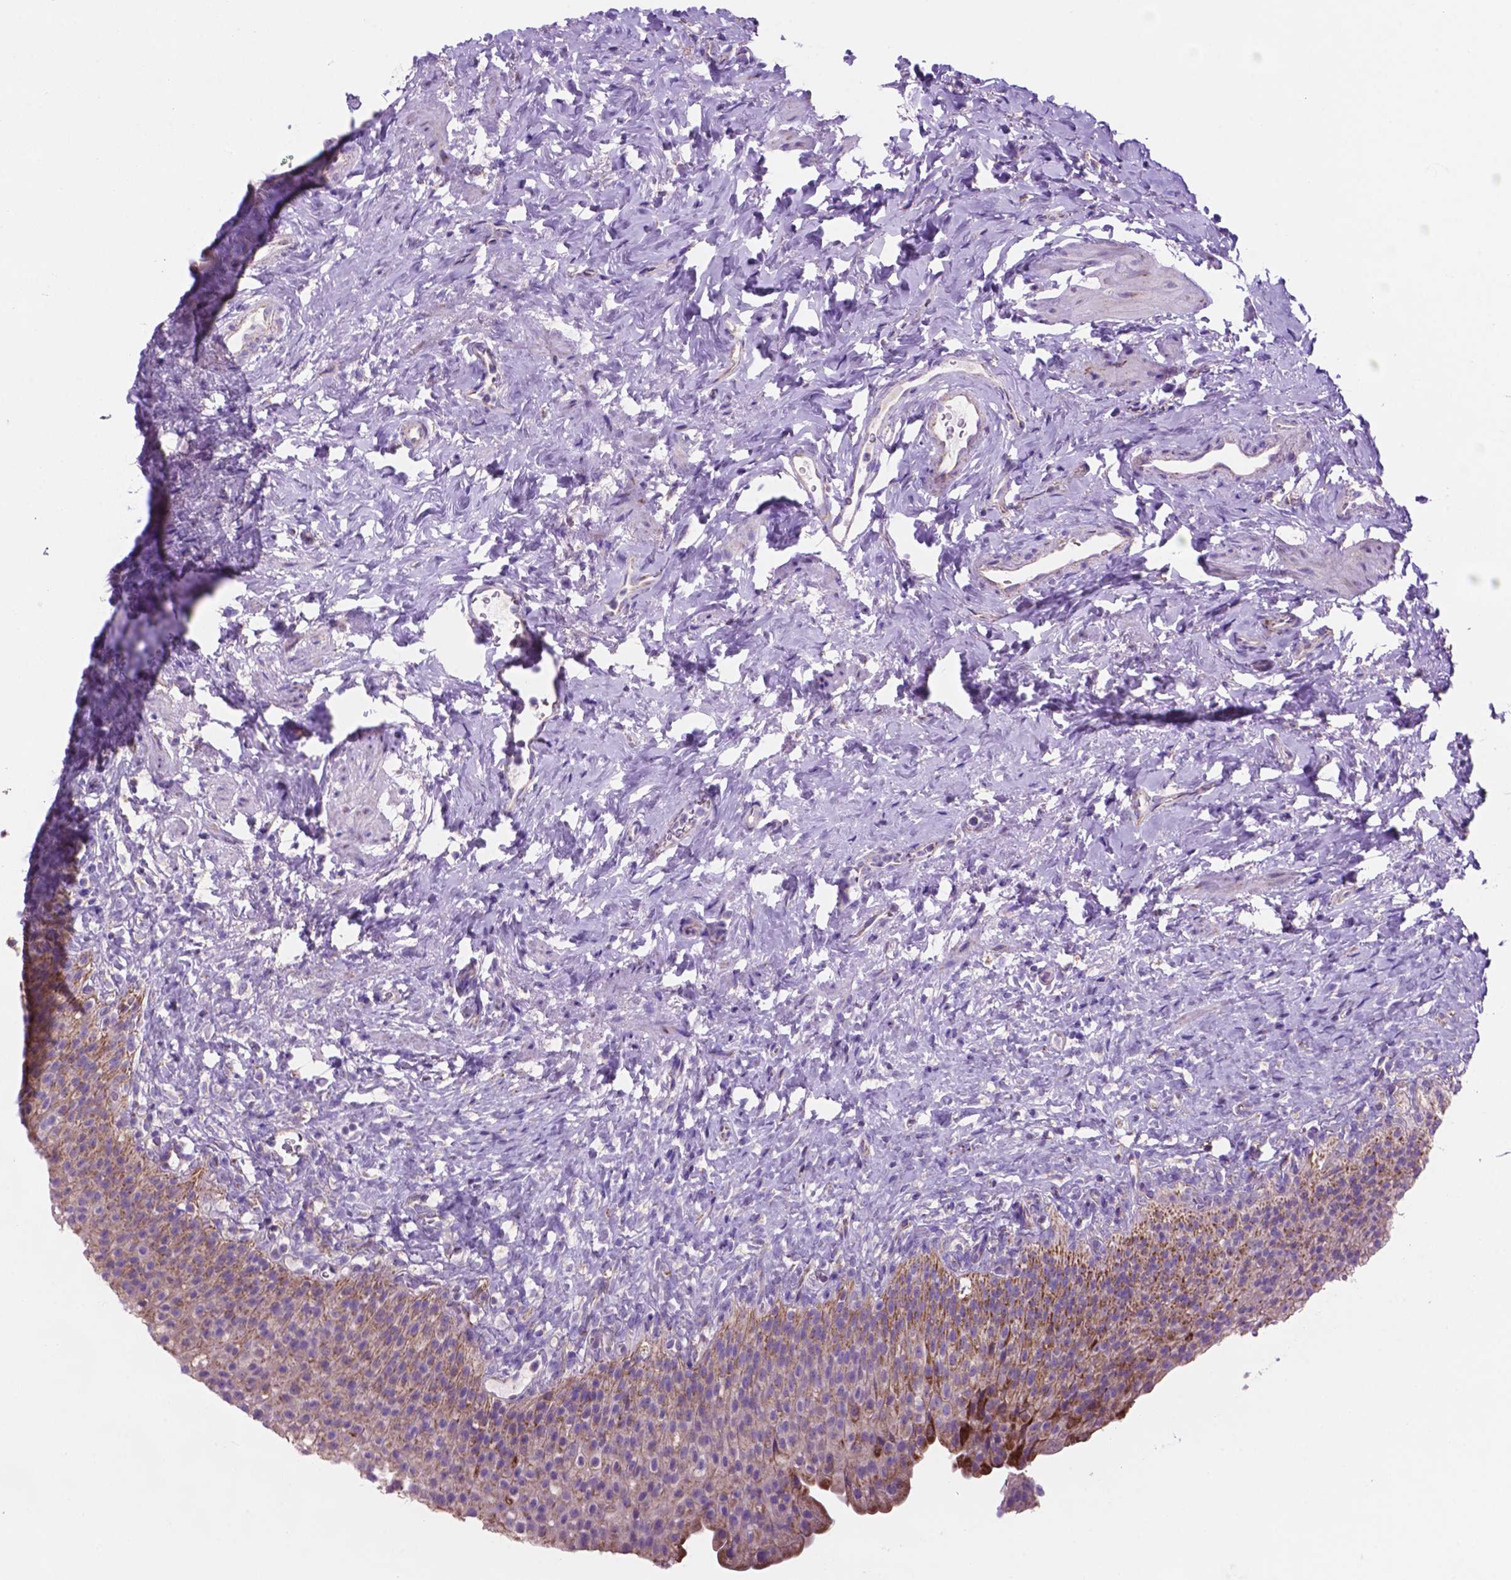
{"staining": {"intensity": "moderate", "quantity": "25%-75%", "location": "cytoplasmic/membranous"}, "tissue": "urinary bladder", "cell_type": "Urothelial cells", "image_type": "normal", "snomed": [{"axis": "morphology", "description": "Normal tissue, NOS"}, {"axis": "topography", "description": "Urinary bladder"}, {"axis": "topography", "description": "Prostate"}], "caption": "A micrograph showing moderate cytoplasmic/membranous expression in about 25%-75% of urothelial cells in benign urinary bladder, as visualized by brown immunohistochemical staining.", "gene": "TMEM121B", "patient": {"sex": "male", "age": 76}}